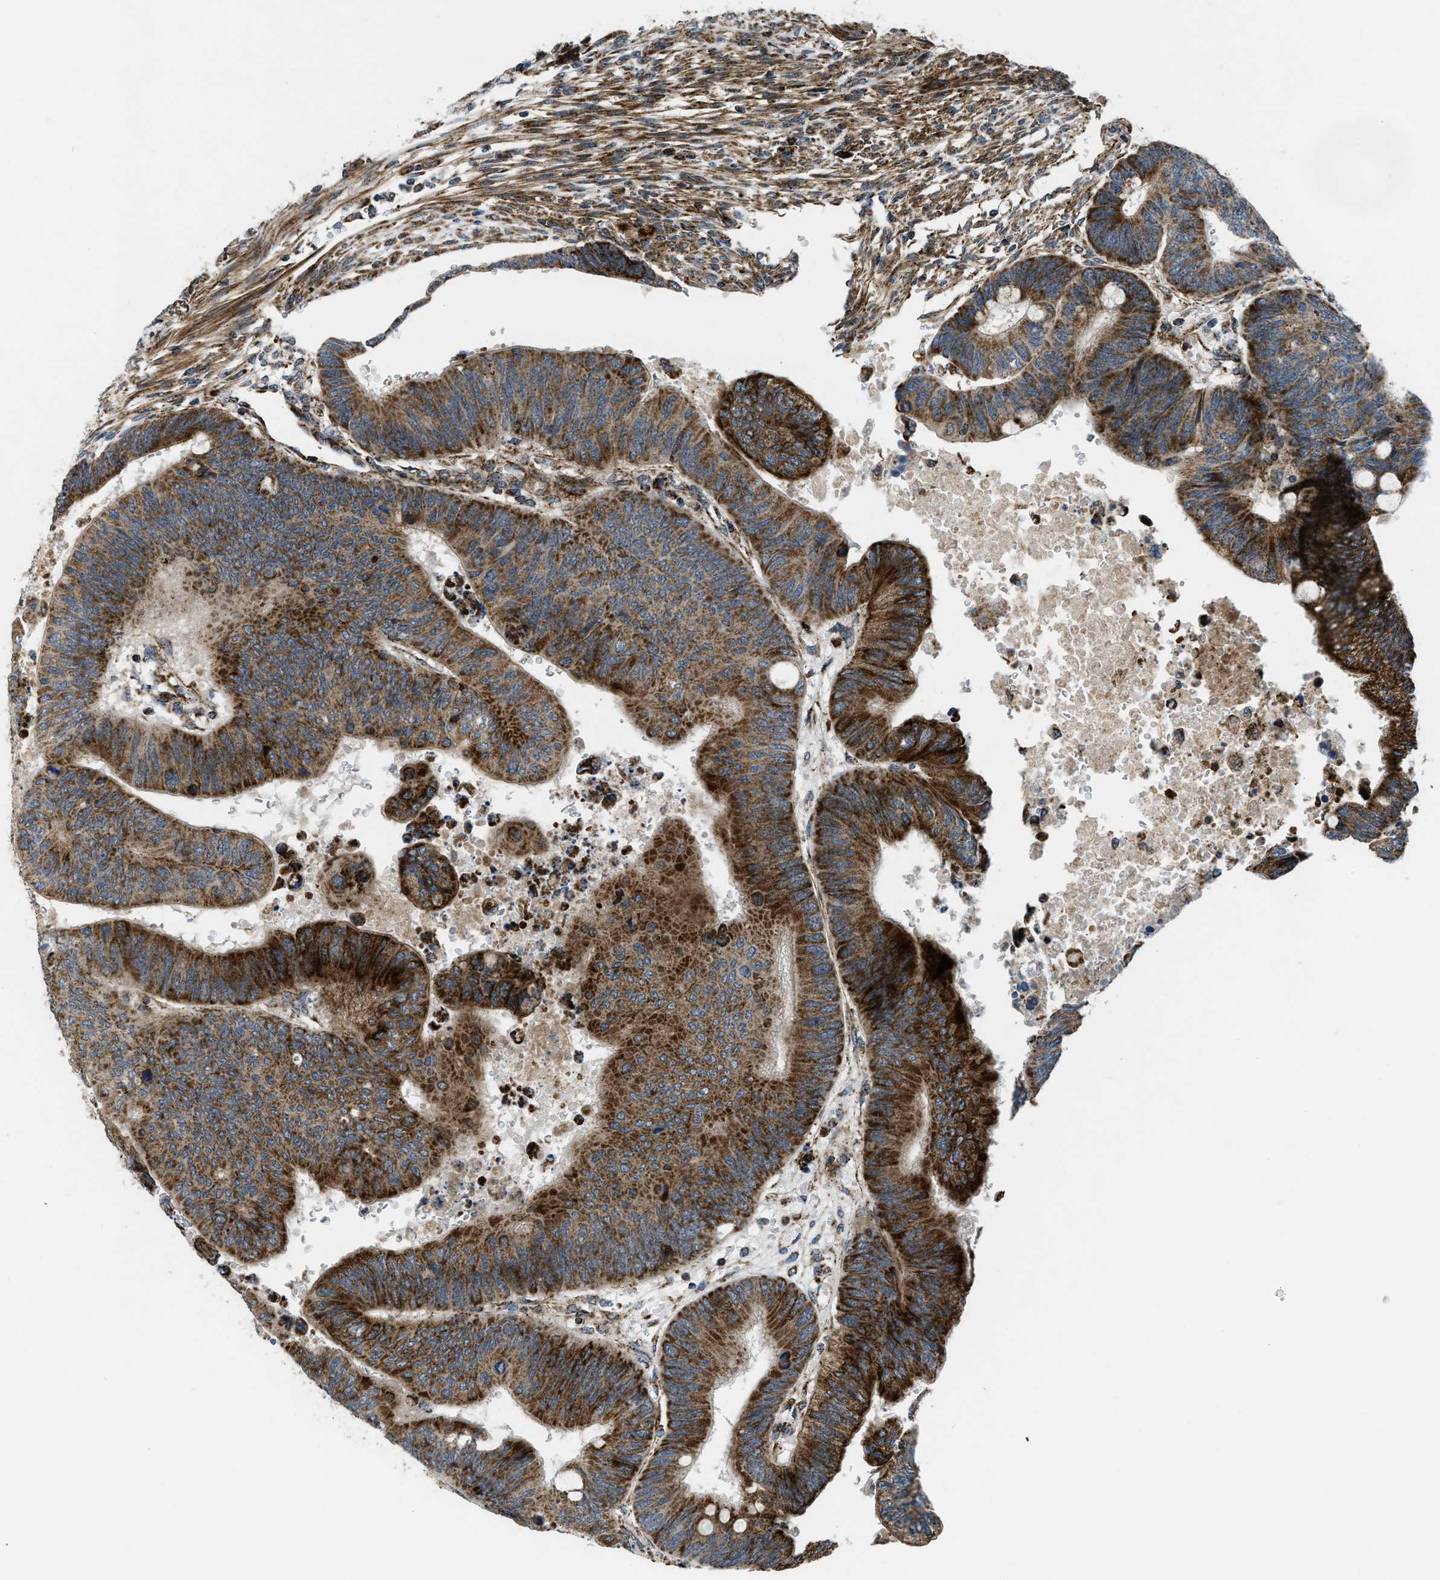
{"staining": {"intensity": "strong", "quantity": ">75%", "location": "cytoplasmic/membranous"}, "tissue": "colorectal cancer", "cell_type": "Tumor cells", "image_type": "cancer", "snomed": [{"axis": "morphology", "description": "Normal tissue, NOS"}, {"axis": "morphology", "description": "Adenocarcinoma, NOS"}, {"axis": "topography", "description": "Rectum"}, {"axis": "topography", "description": "Peripheral nerve tissue"}], "caption": "Human adenocarcinoma (colorectal) stained with a brown dye exhibits strong cytoplasmic/membranous positive staining in about >75% of tumor cells.", "gene": "GSDME", "patient": {"sex": "male", "age": 92}}